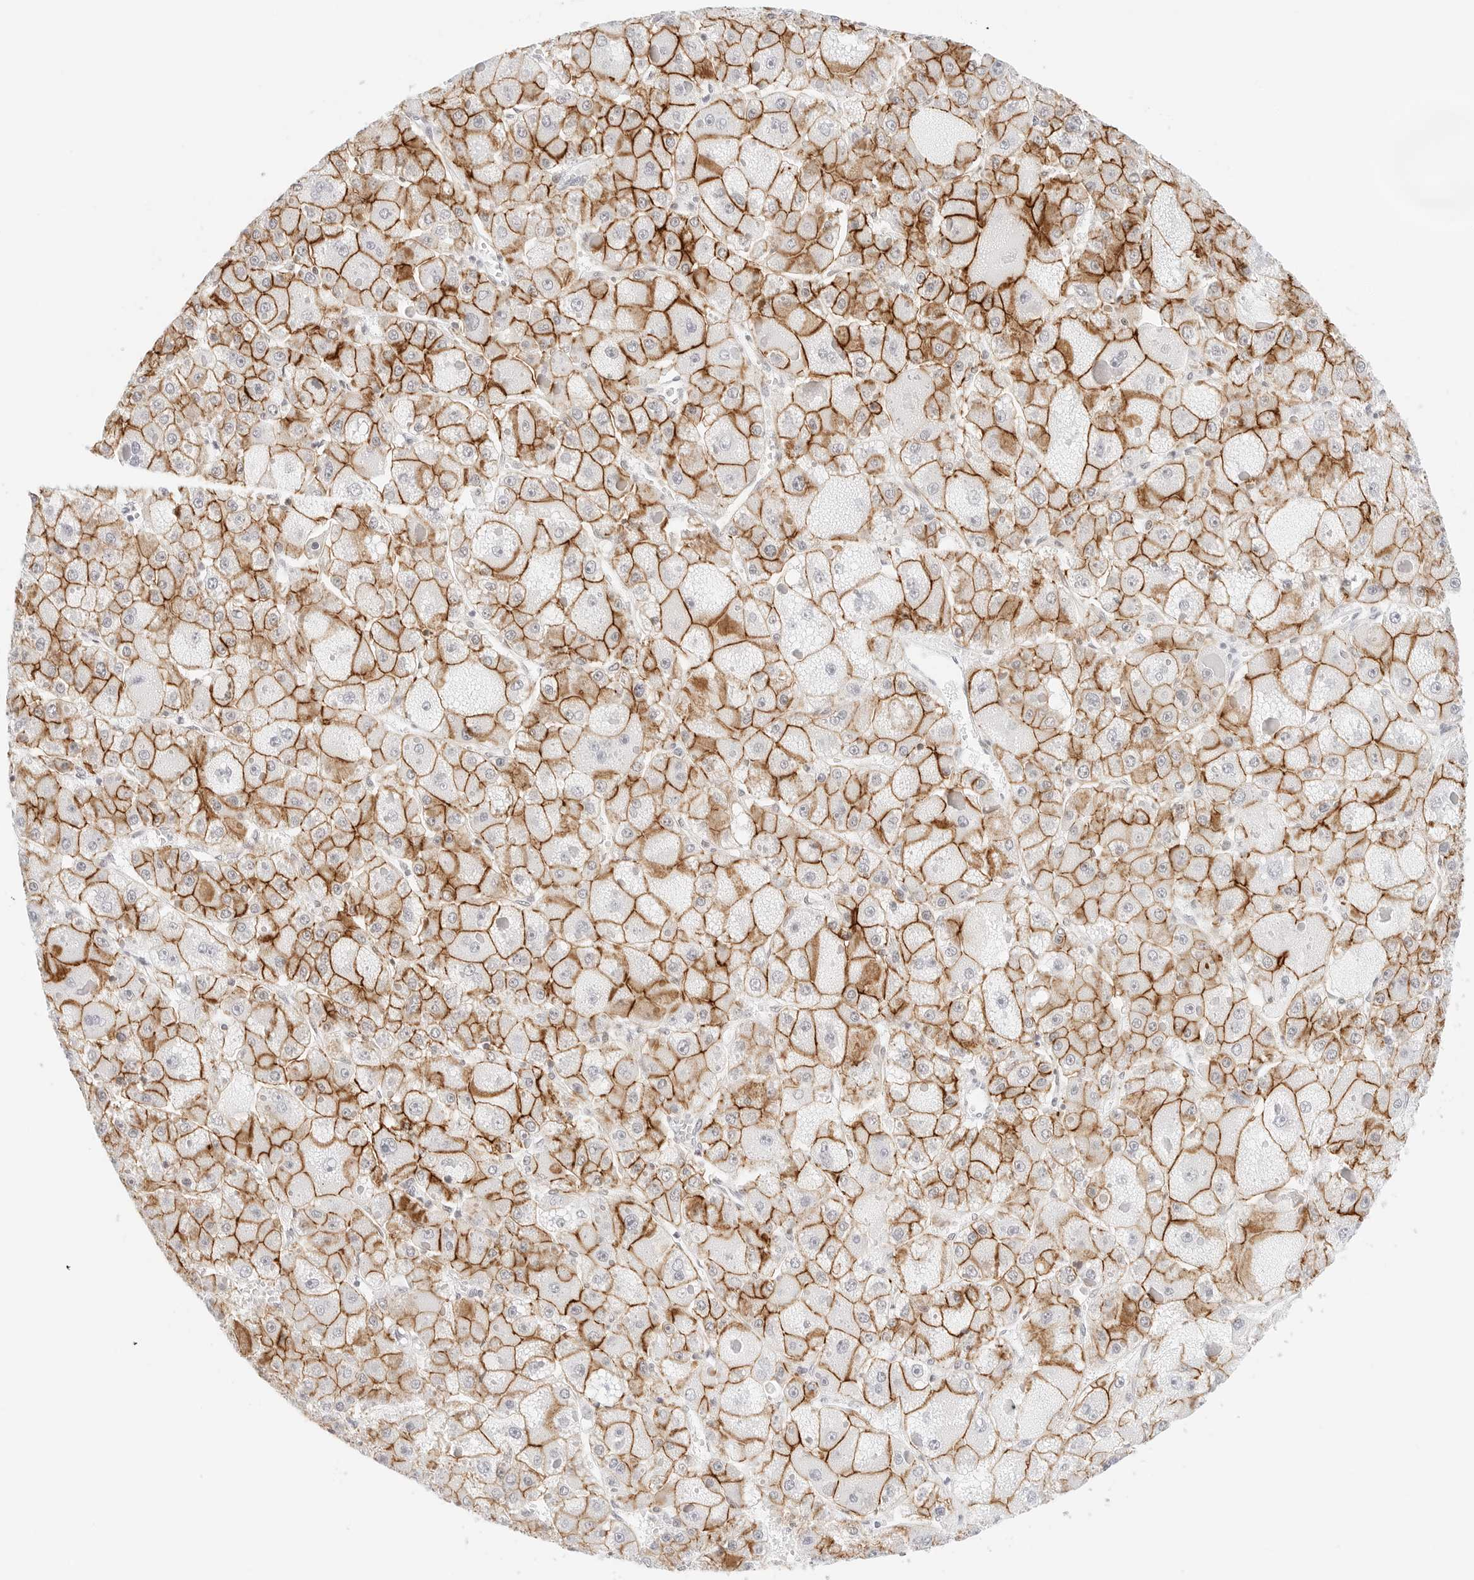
{"staining": {"intensity": "moderate", "quantity": ">75%", "location": "cytoplasmic/membranous"}, "tissue": "liver cancer", "cell_type": "Tumor cells", "image_type": "cancer", "snomed": [{"axis": "morphology", "description": "Carcinoma, Hepatocellular, NOS"}, {"axis": "topography", "description": "Liver"}], "caption": "Immunohistochemical staining of liver cancer reveals medium levels of moderate cytoplasmic/membranous protein expression in approximately >75% of tumor cells. The staining was performed using DAB to visualize the protein expression in brown, while the nuclei were stained in blue with hematoxylin (Magnification: 20x).", "gene": "CDH1", "patient": {"sex": "female", "age": 73}}